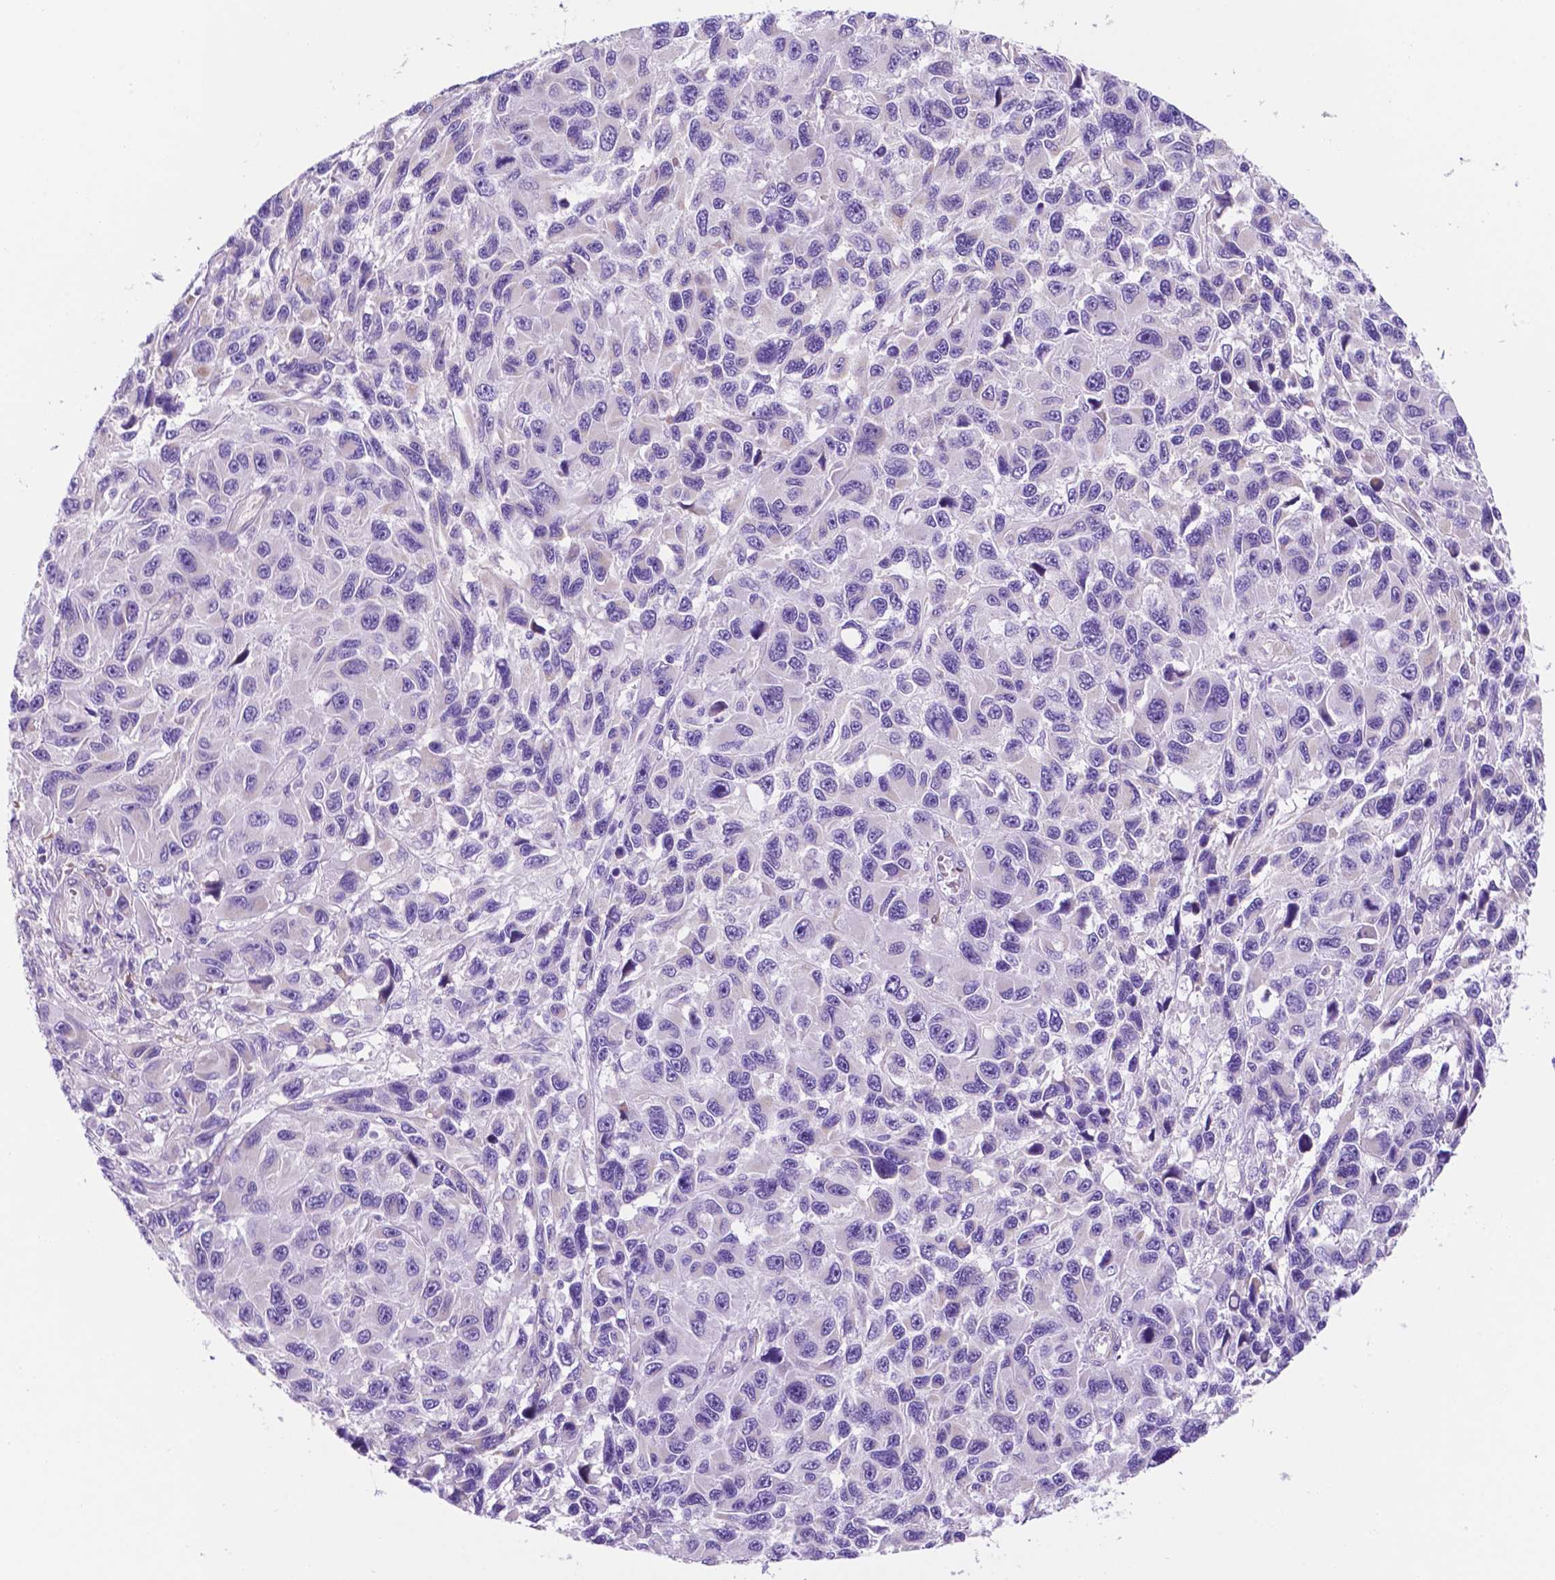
{"staining": {"intensity": "negative", "quantity": "none", "location": "none"}, "tissue": "melanoma", "cell_type": "Tumor cells", "image_type": "cancer", "snomed": [{"axis": "morphology", "description": "Malignant melanoma, NOS"}, {"axis": "topography", "description": "Skin"}], "caption": "DAB immunohistochemical staining of human malignant melanoma demonstrates no significant expression in tumor cells.", "gene": "CEACAM7", "patient": {"sex": "male", "age": 53}}